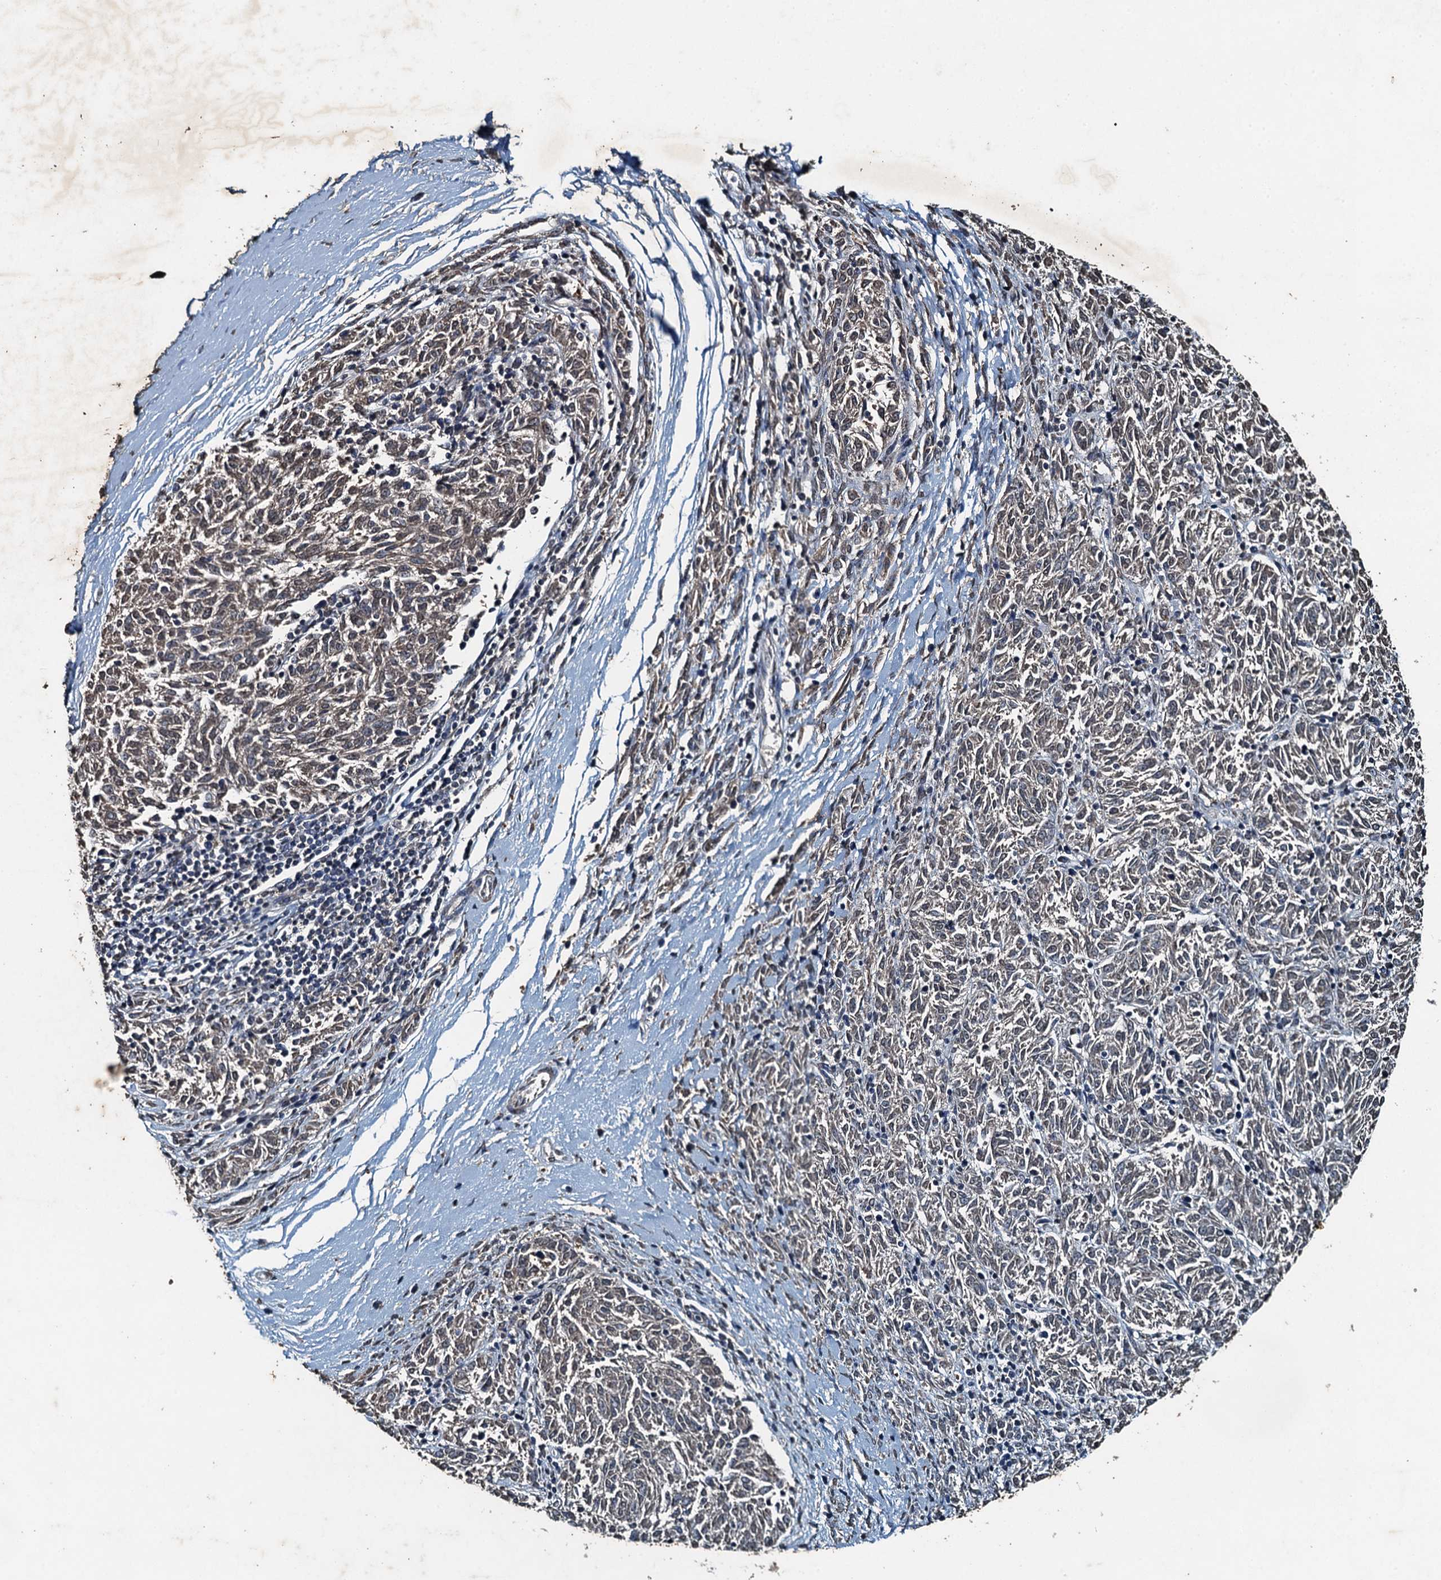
{"staining": {"intensity": "weak", "quantity": "25%-75%", "location": "cytoplasmic/membranous"}, "tissue": "melanoma", "cell_type": "Tumor cells", "image_type": "cancer", "snomed": [{"axis": "morphology", "description": "Malignant melanoma, NOS"}, {"axis": "topography", "description": "Skin"}], "caption": "An immunohistochemistry image of neoplastic tissue is shown. Protein staining in brown highlights weak cytoplasmic/membranous positivity in melanoma within tumor cells.", "gene": "TCTN1", "patient": {"sex": "female", "age": 72}}